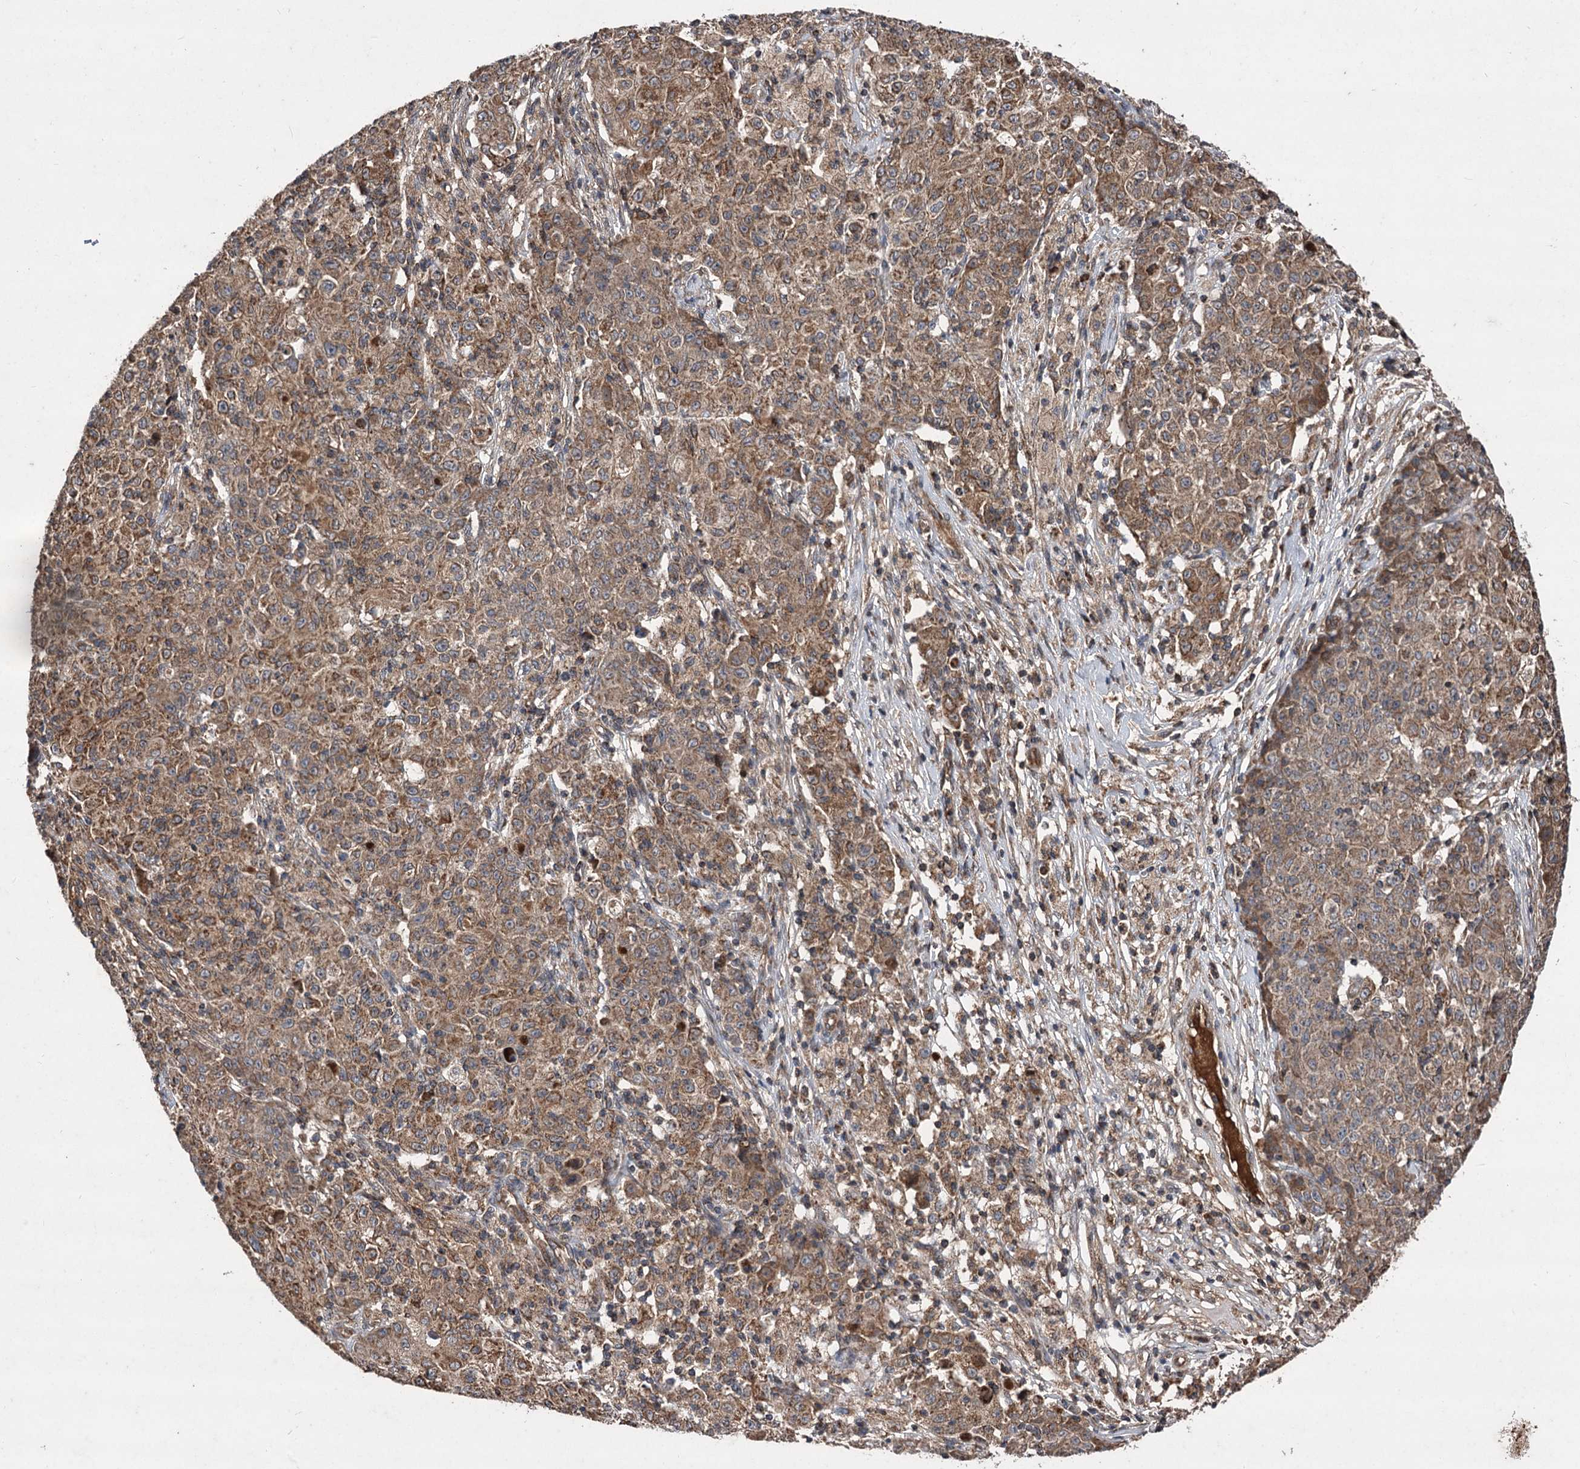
{"staining": {"intensity": "strong", "quantity": ">75%", "location": "cytoplasmic/membranous"}, "tissue": "ovarian cancer", "cell_type": "Tumor cells", "image_type": "cancer", "snomed": [{"axis": "morphology", "description": "Carcinoma, endometroid"}, {"axis": "topography", "description": "Ovary"}], "caption": "Immunohistochemistry (DAB) staining of human ovarian endometroid carcinoma exhibits strong cytoplasmic/membranous protein expression in approximately >75% of tumor cells.", "gene": "RASSF3", "patient": {"sex": "female", "age": 42}}